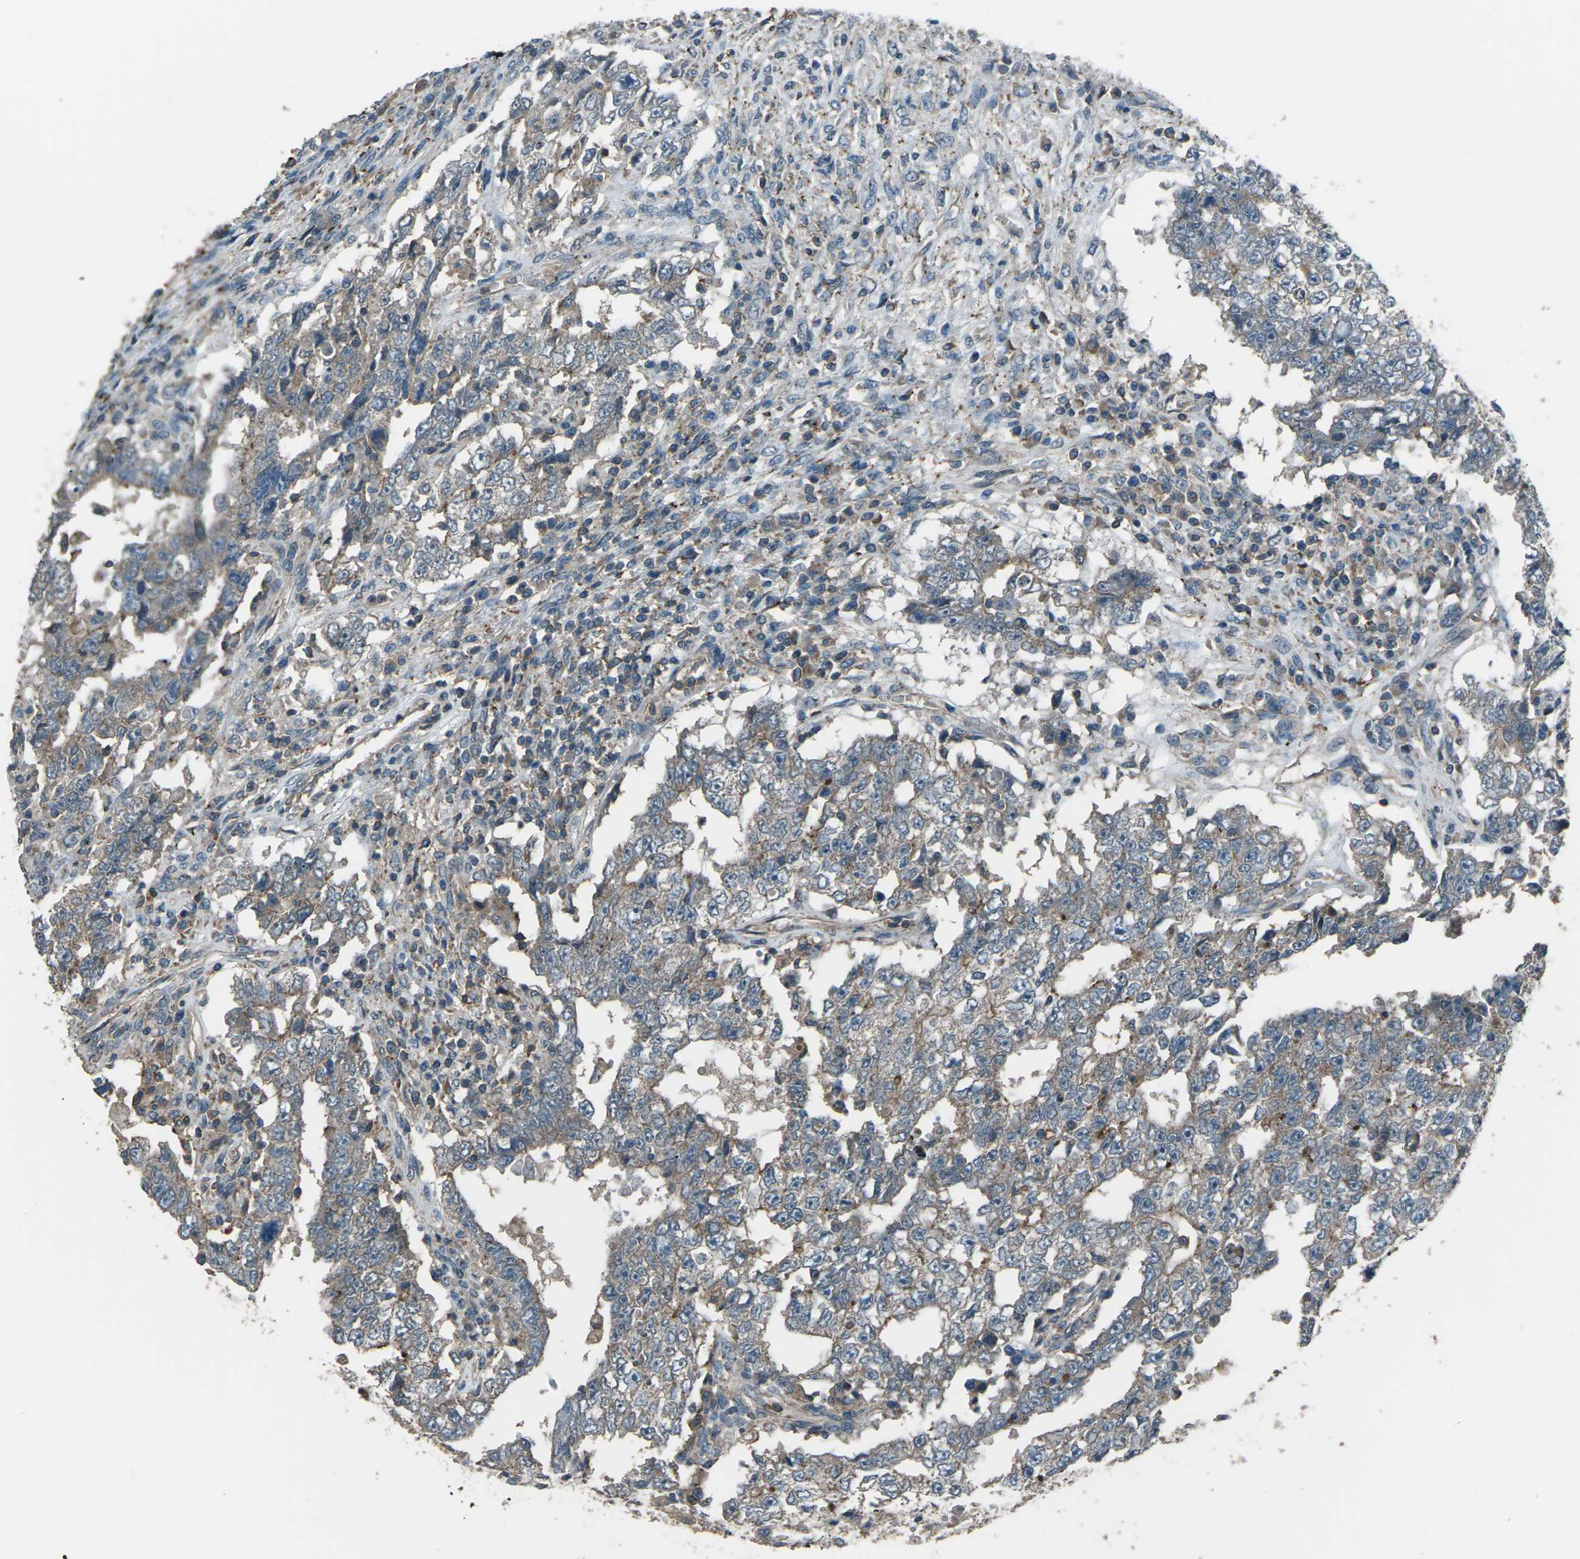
{"staining": {"intensity": "weak", "quantity": ">75%", "location": "cytoplasmic/membranous"}, "tissue": "testis cancer", "cell_type": "Tumor cells", "image_type": "cancer", "snomed": [{"axis": "morphology", "description": "Carcinoma, Embryonal, NOS"}, {"axis": "topography", "description": "Testis"}], "caption": "There is low levels of weak cytoplasmic/membranous staining in tumor cells of testis cancer, as demonstrated by immunohistochemical staining (brown color).", "gene": "CMTM4", "patient": {"sex": "male", "age": 26}}